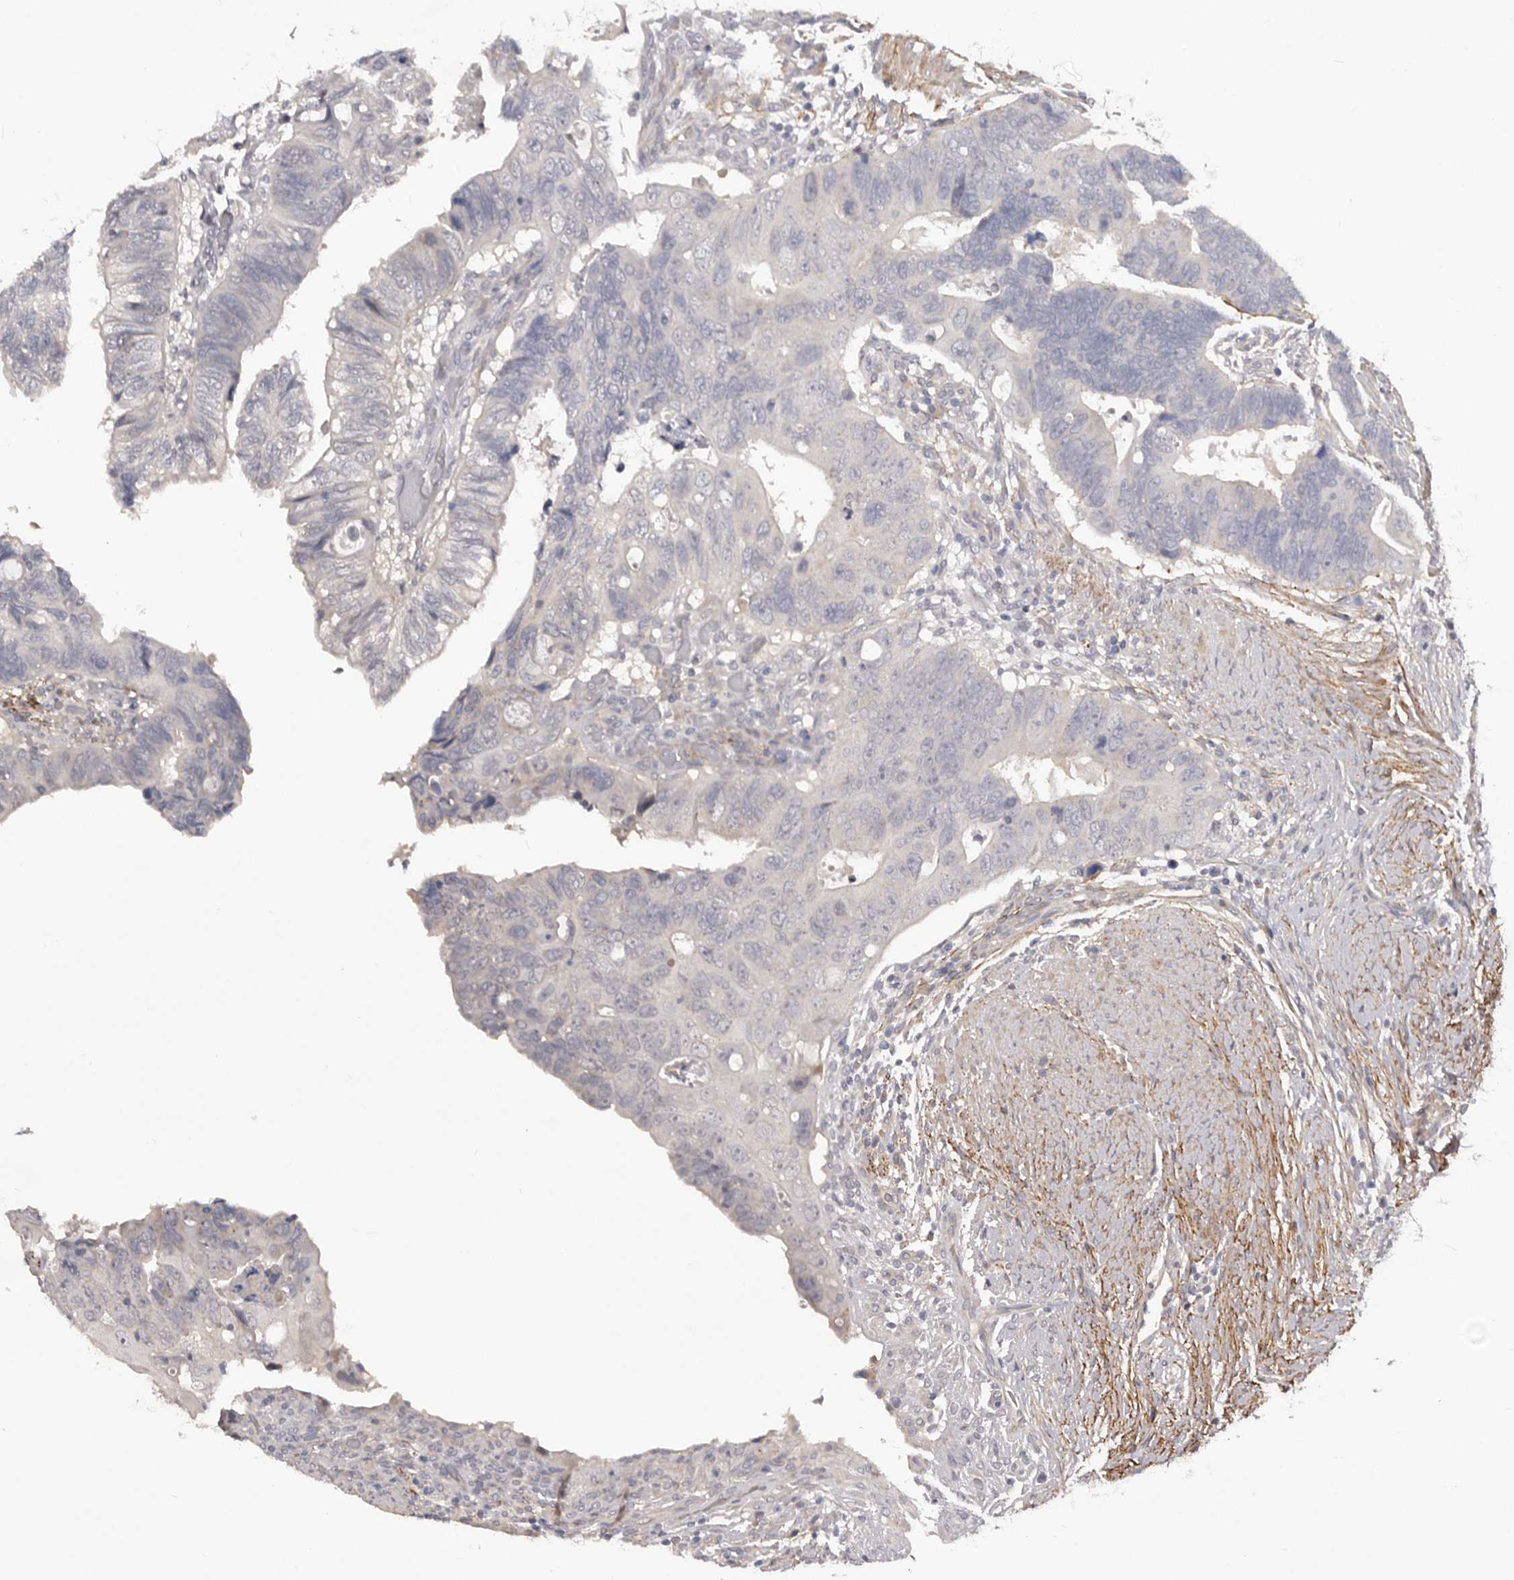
{"staining": {"intensity": "negative", "quantity": "none", "location": "none"}, "tissue": "colorectal cancer", "cell_type": "Tumor cells", "image_type": "cancer", "snomed": [{"axis": "morphology", "description": "Adenocarcinoma, NOS"}, {"axis": "topography", "description": "Rectum"}], "caption": "This is an immunohistochemistry (IHC) photomicrograph of human colorectal adenocarcinoma. There is no expression in tumor cells.", "gene": "HBS1L", "patient": {"sex": "male", "age": 53}}